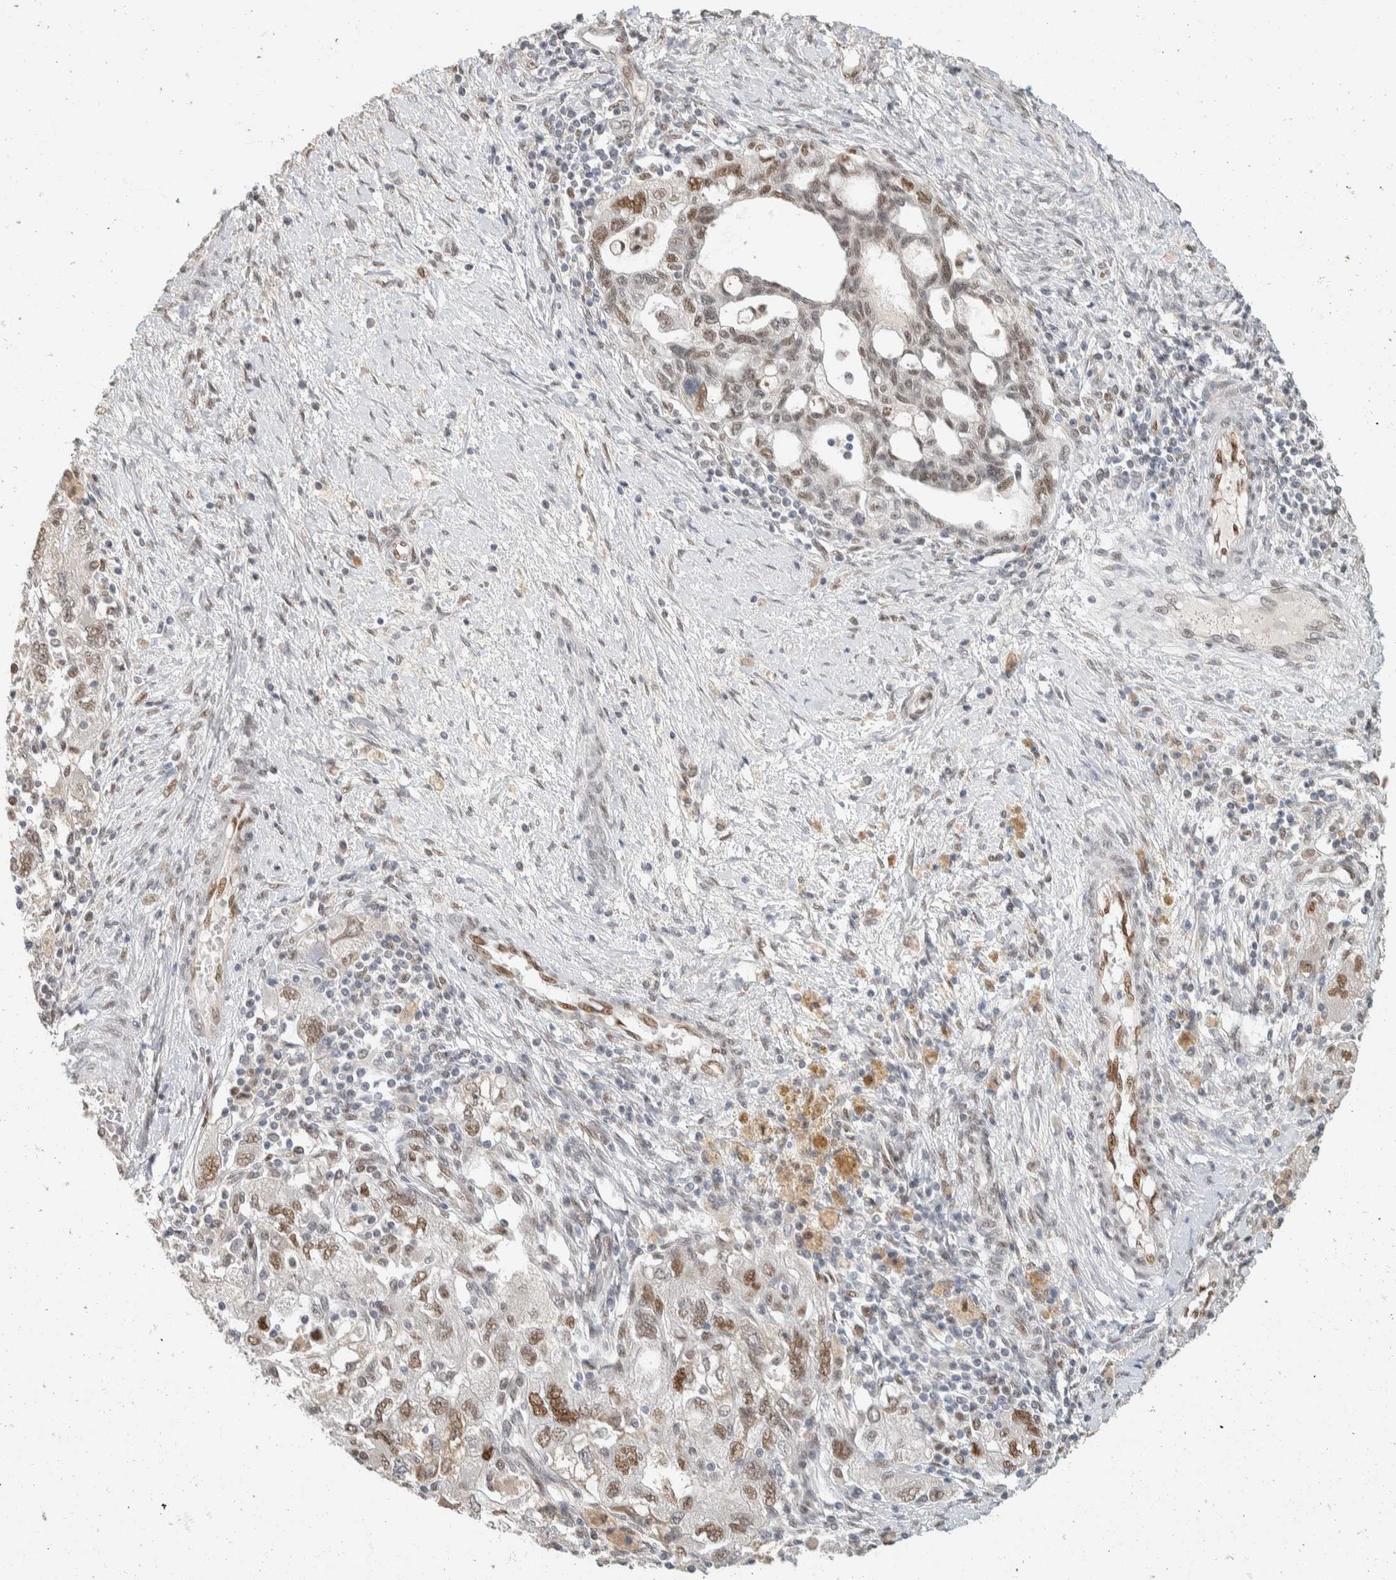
{"staining": {"intensity": "weak", "quantity": ">75%", "location": "nuclear"}, "tissue": "ovarian cancer", "cell_type": "Tumor cells", "image_type": "cancer", "snomed": [{"axis": "morphology", "description": "Carcinoma, NOS"}, {"axis": "morphology", "description": "Cystadenocarcinoma, serous, NOS"}, {"axis": "topography", "description": "Ovary"}], "caption": "There is low levels of weak nuclear staining in tumor cells of ovarian cancer, as demonstrated by immunohistochemical staining (brown color).", "gene": "PUS7", "patient": {"sex": "female", "age": 69}}